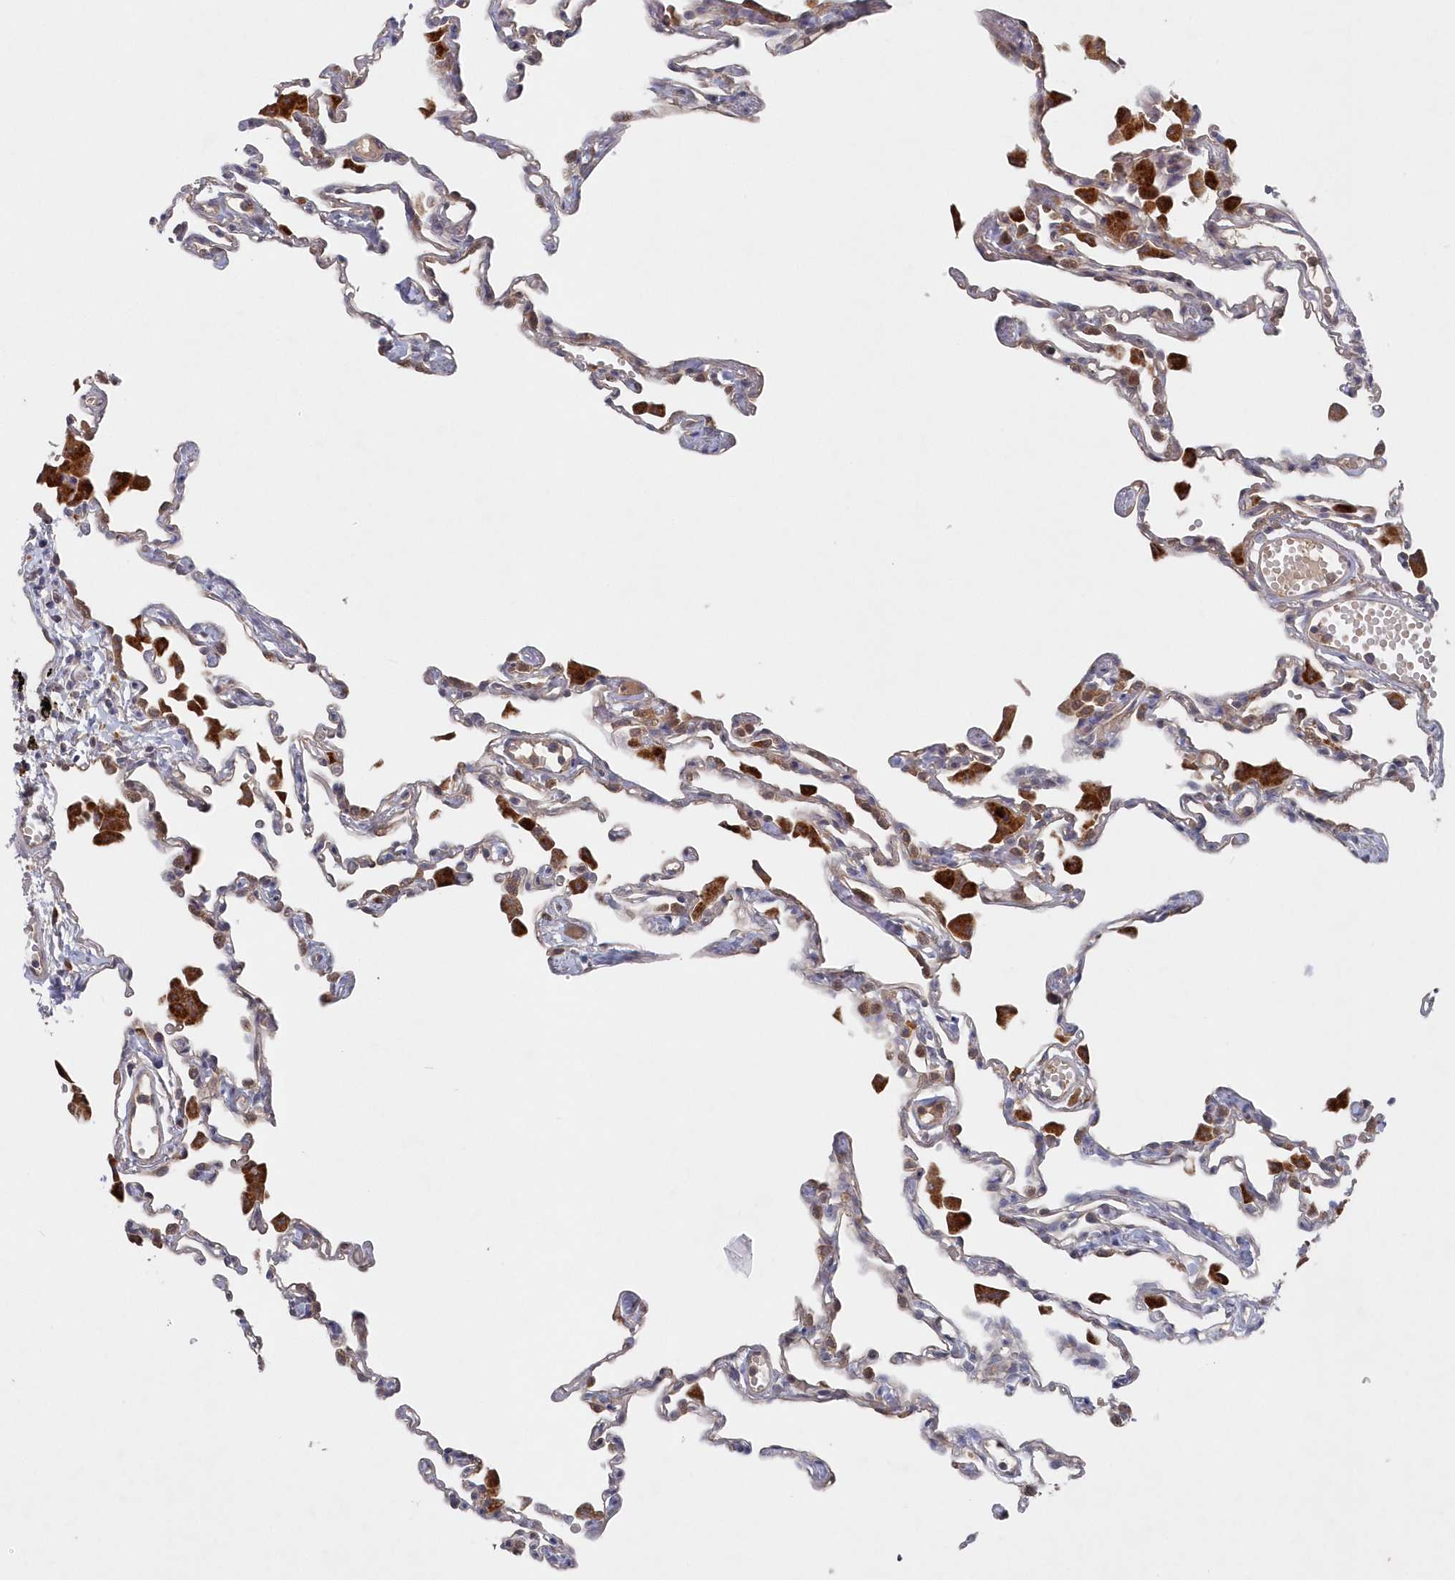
{"staining": {"intensity": "moderate", "quantity": "<25%", "location": "cytoplasmic/membranous"}, "tissue": "lung", "cell_type": "Alveolar cells", "image_type": "normal", "snomed": [{"axis": "morphology", "description": "Normal tissue, NOS"}, {"axis": "topography", "description": "Lung"}], "caption": "An image showing moderate cytoplasmic/membranous expression in approximately <25% of alveolar cells in unremarkable lung, as visualized by brown immunohistochemical staining.", "gene": "ASNSD1", "patient": {"sex": "female", "age": 49}}